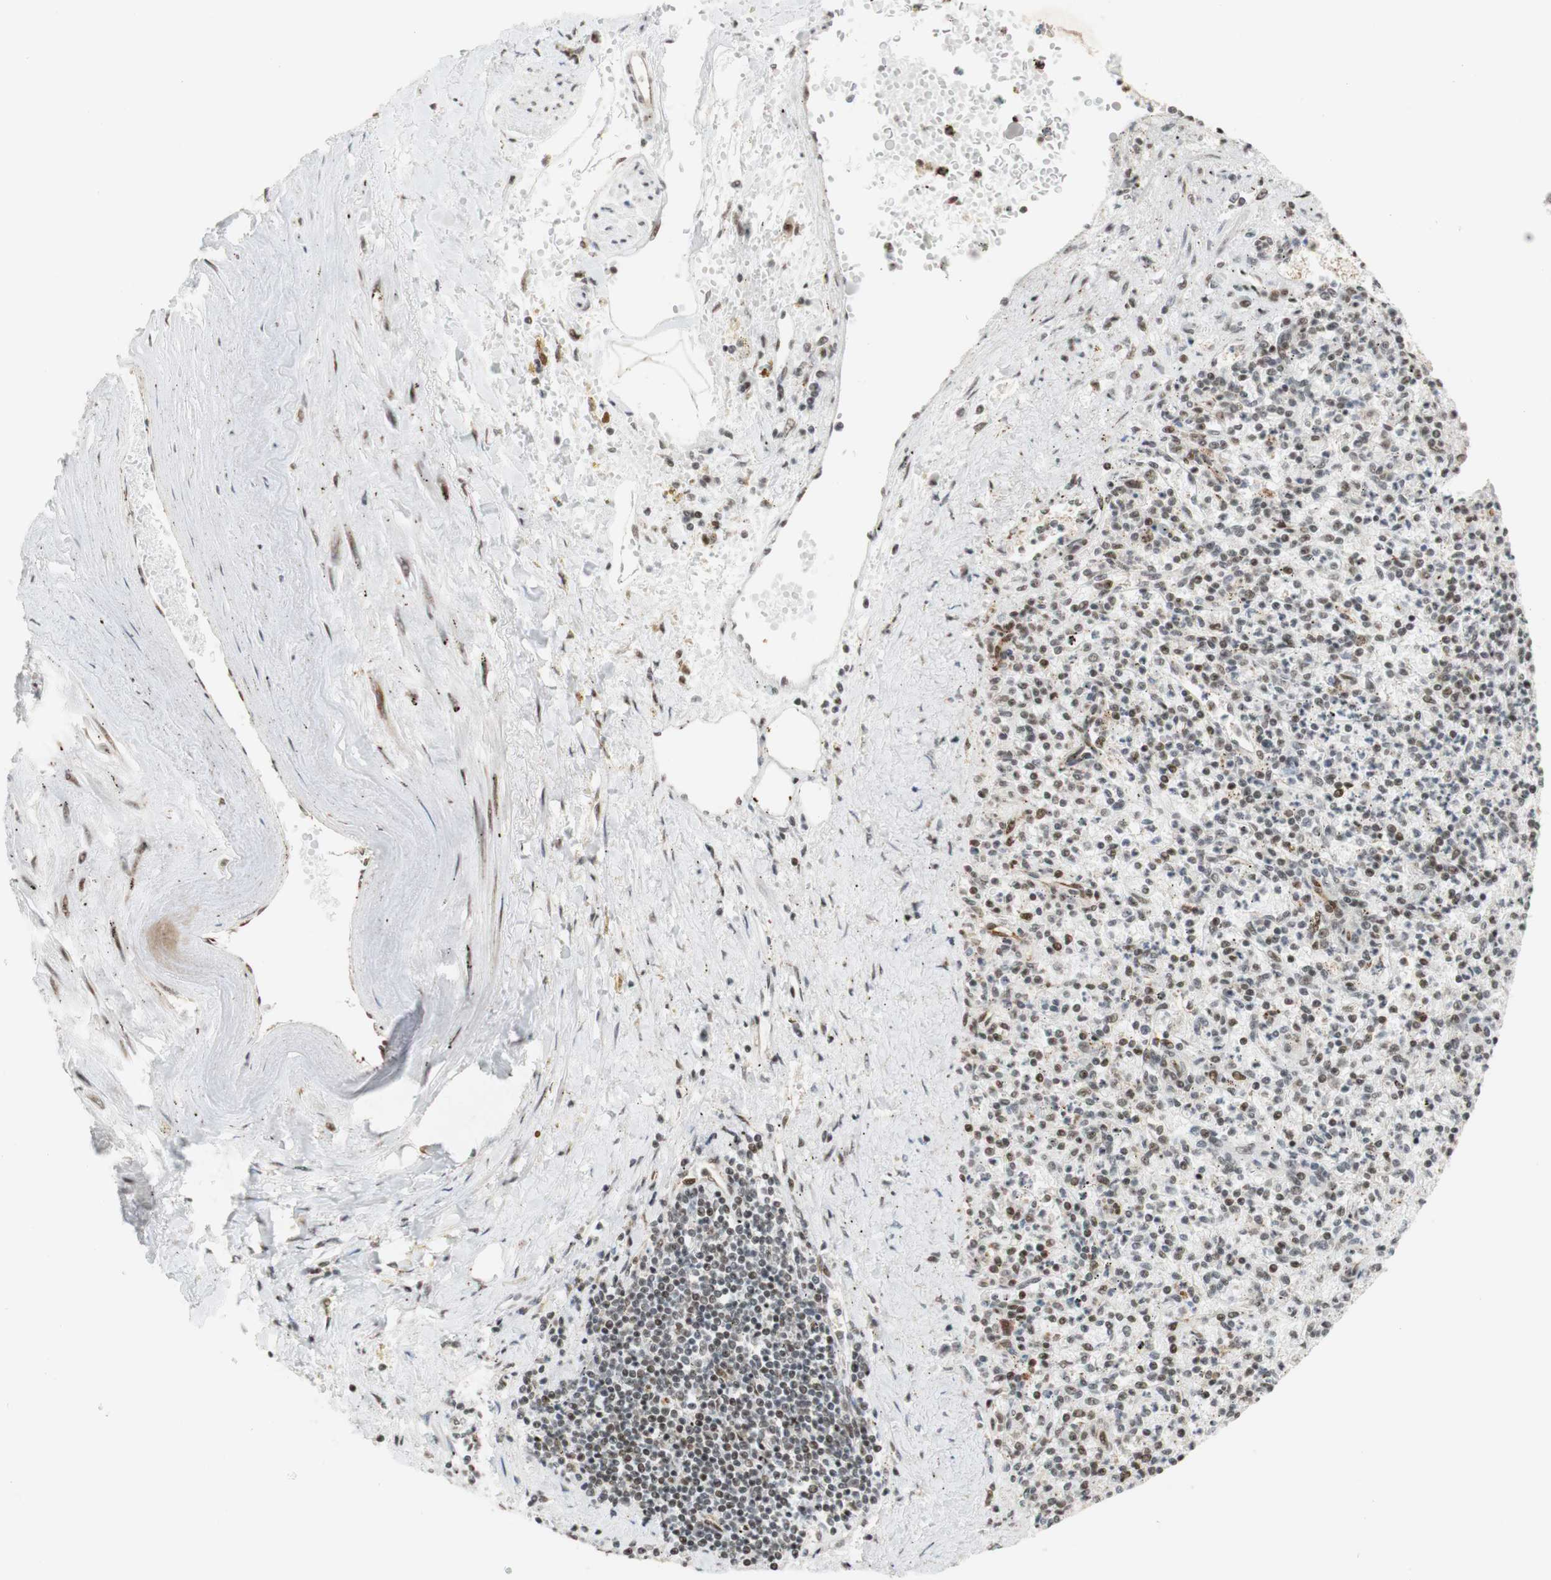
{"staining": {"intensity": "moderate", "quantity": "25%-75%", "location": "nuclear"}, "tissue": "spleen", "cell_type": "Cells in red pulp", "image_type": "normal", "snomed": [{"axis": "morphology", "description": "Normal tissue, NOS"}, {"axis": "topography", "description": "Spleen"}], "caption": "Spleen stained with DAB IHC reveals medium levels of moderate nuclear expression in about 25%-75% of cells in red pulp.", "gene": "SAP18", "patient": {"sex": "male", "age": 72}}